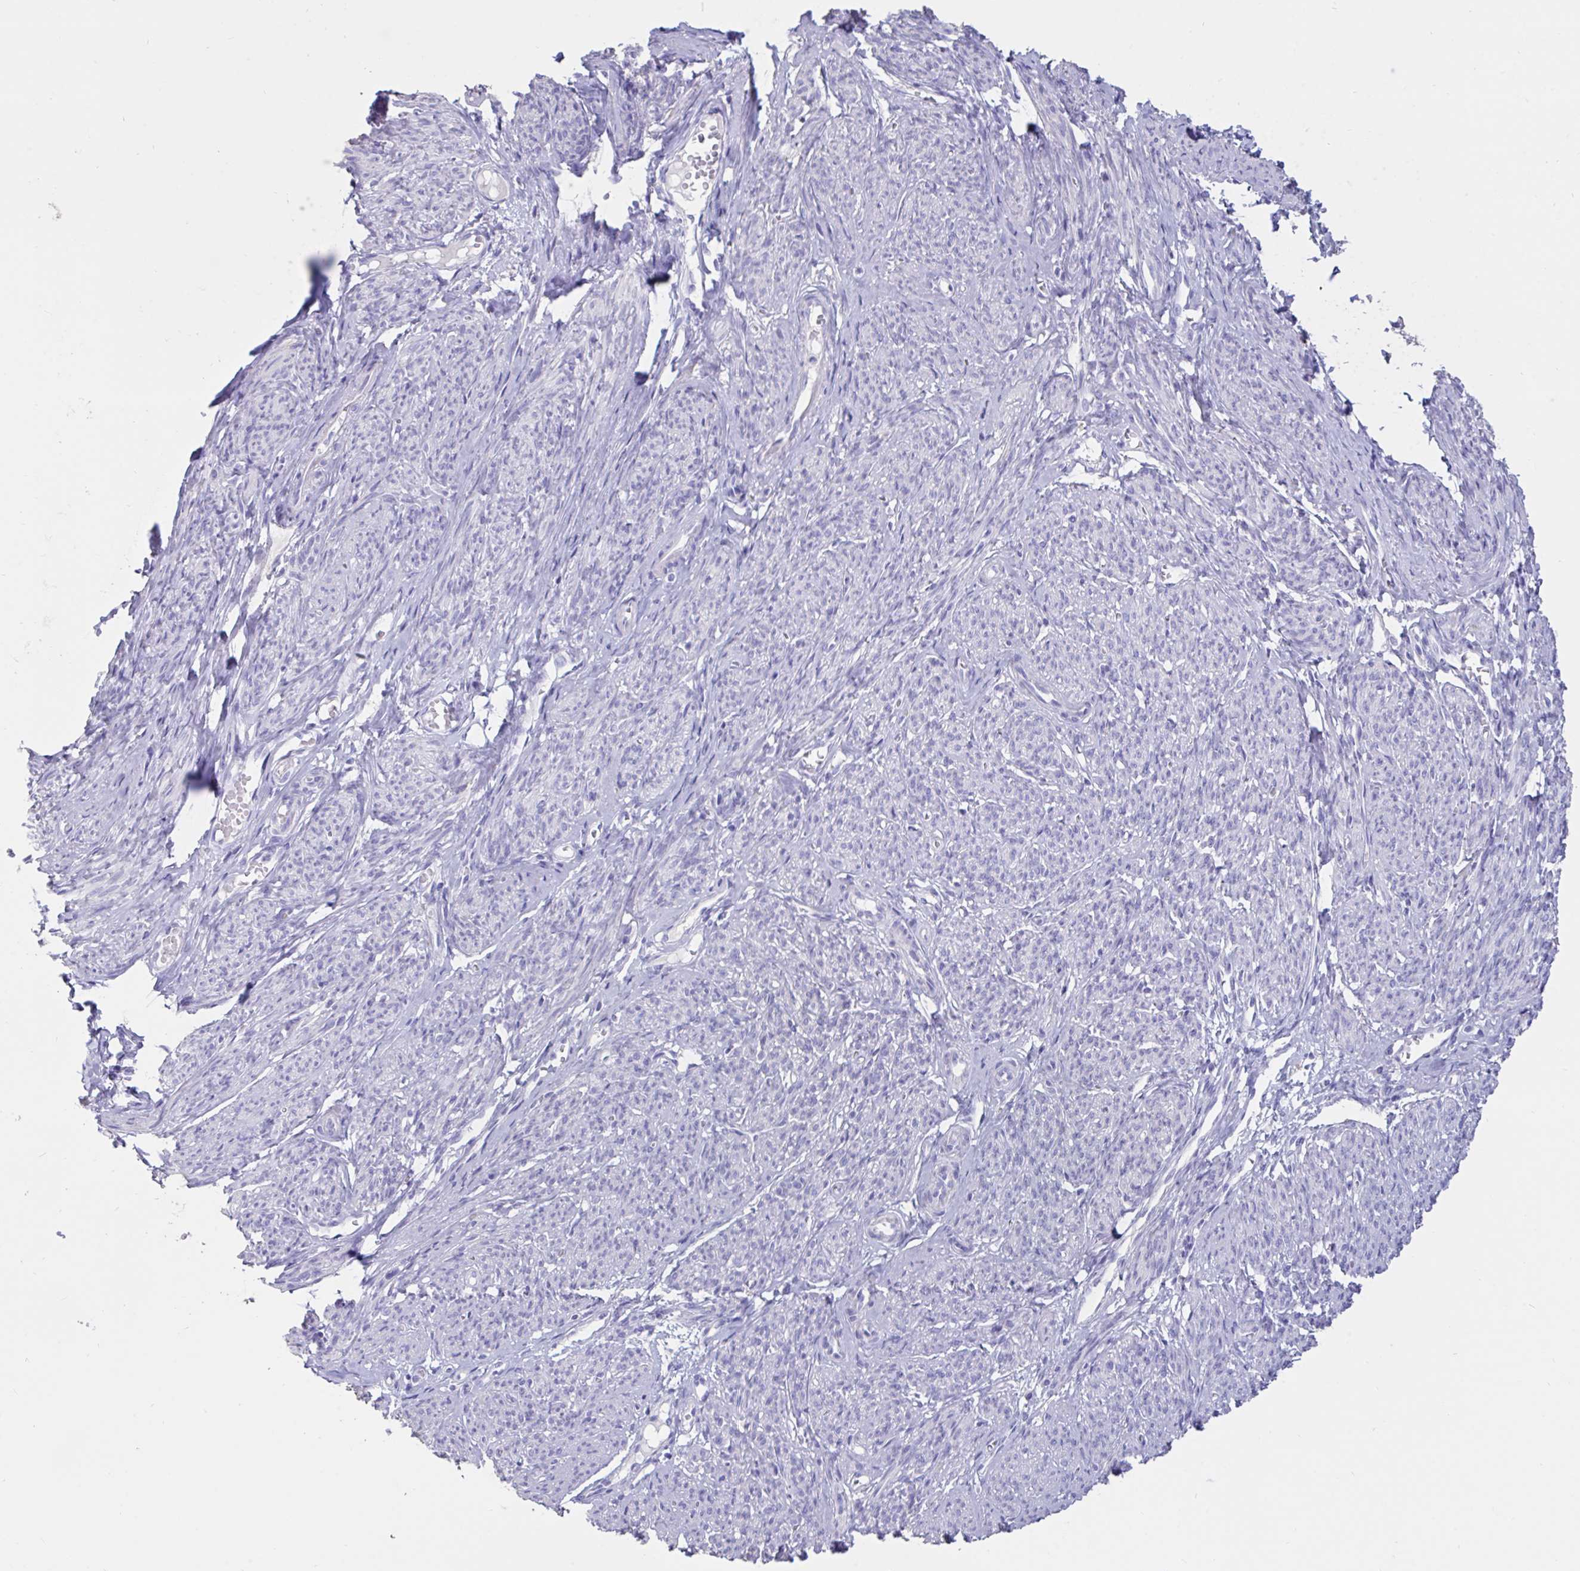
{"staining": {"intensity": "negative", "quantity": "none", "location": "none"}, "tissue": "smooth muscle", "cell_type": "Smooth muscle cells", "image_type": "normal", "snomed": [{"axis": "morphology", "description": "Normal tissue, NOS"}, {"axis": "topography", "description": "Smooth muscle"}], "caption": "The photomicrograph displays no staining of smooth muscle cells in unremarkable smooth muscle. (Immunohistochemistry (ihc), brightfield microscopy, high magnification).", "gene": "TNNC1", "patient": {"sex": "female", "age": 65}}